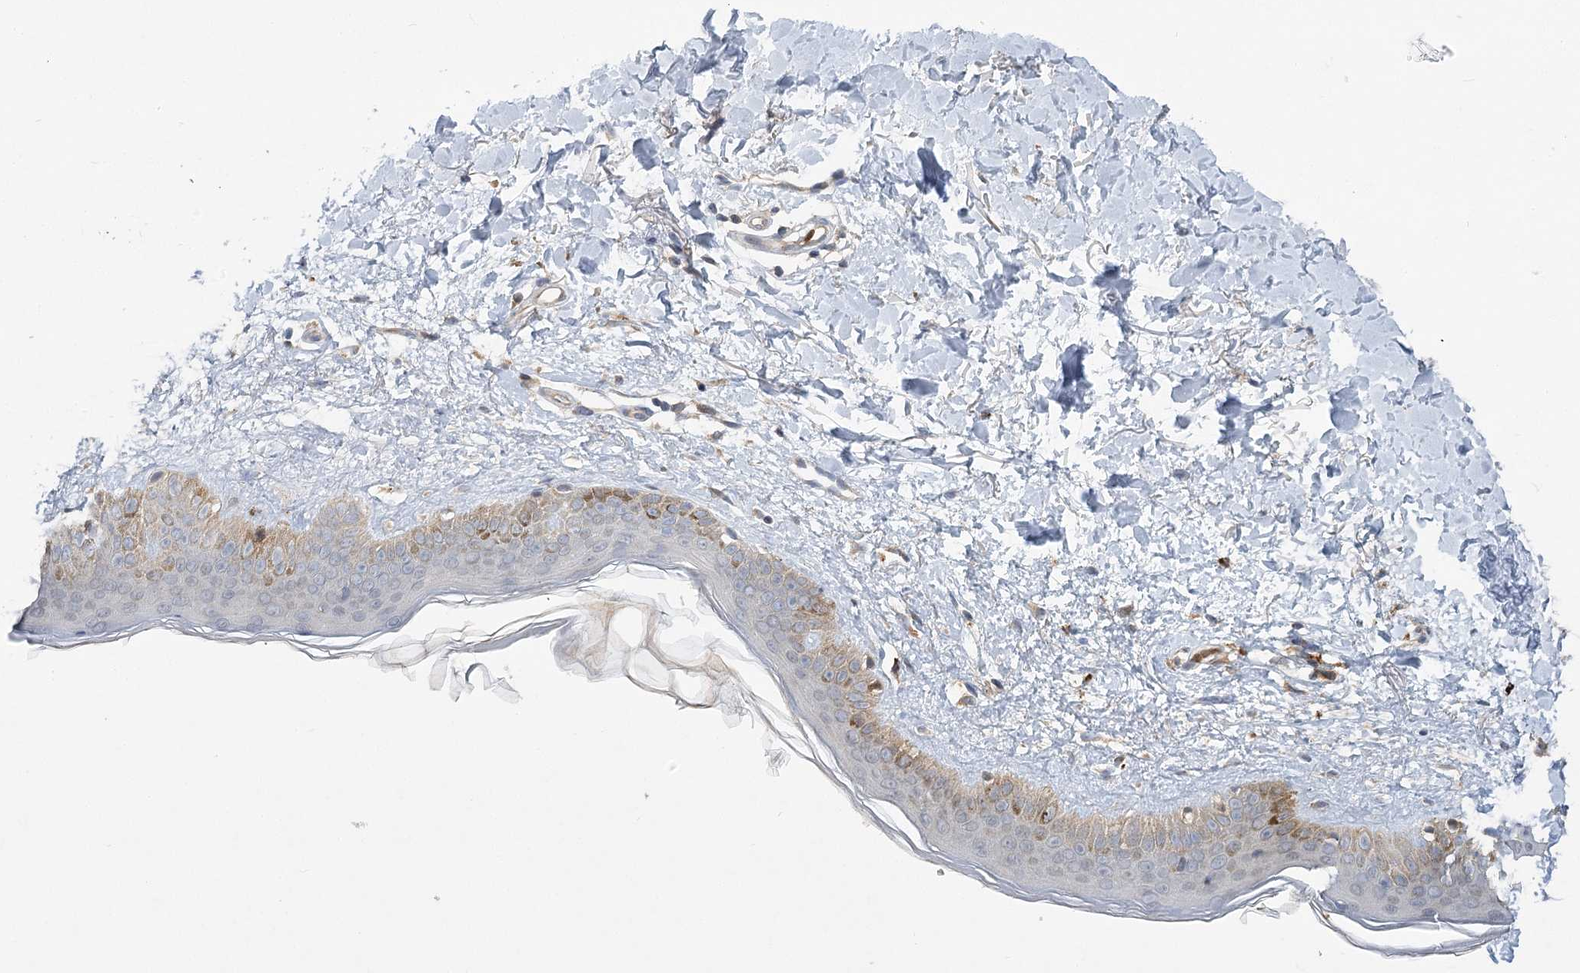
{"staining": {"intensity": "negative", "quantity": "none", "location": "none"}, "tissue": "skin", "cell_type": "Fibroblasts", "image_type": "normal", "snomed": [{"axis": "morphology", "description": "Normal tissue, NOS"}, {"axis": "topography", "description": "Skin"}], "caption": "DAB (3,3'-diaminobenzidine) immunohistochemical staining of unremarkable human skin exhibits no significant staining in fibroblasts.", "gene": "PYROXD2", "patient": {"sex": "female", "age": 58}}